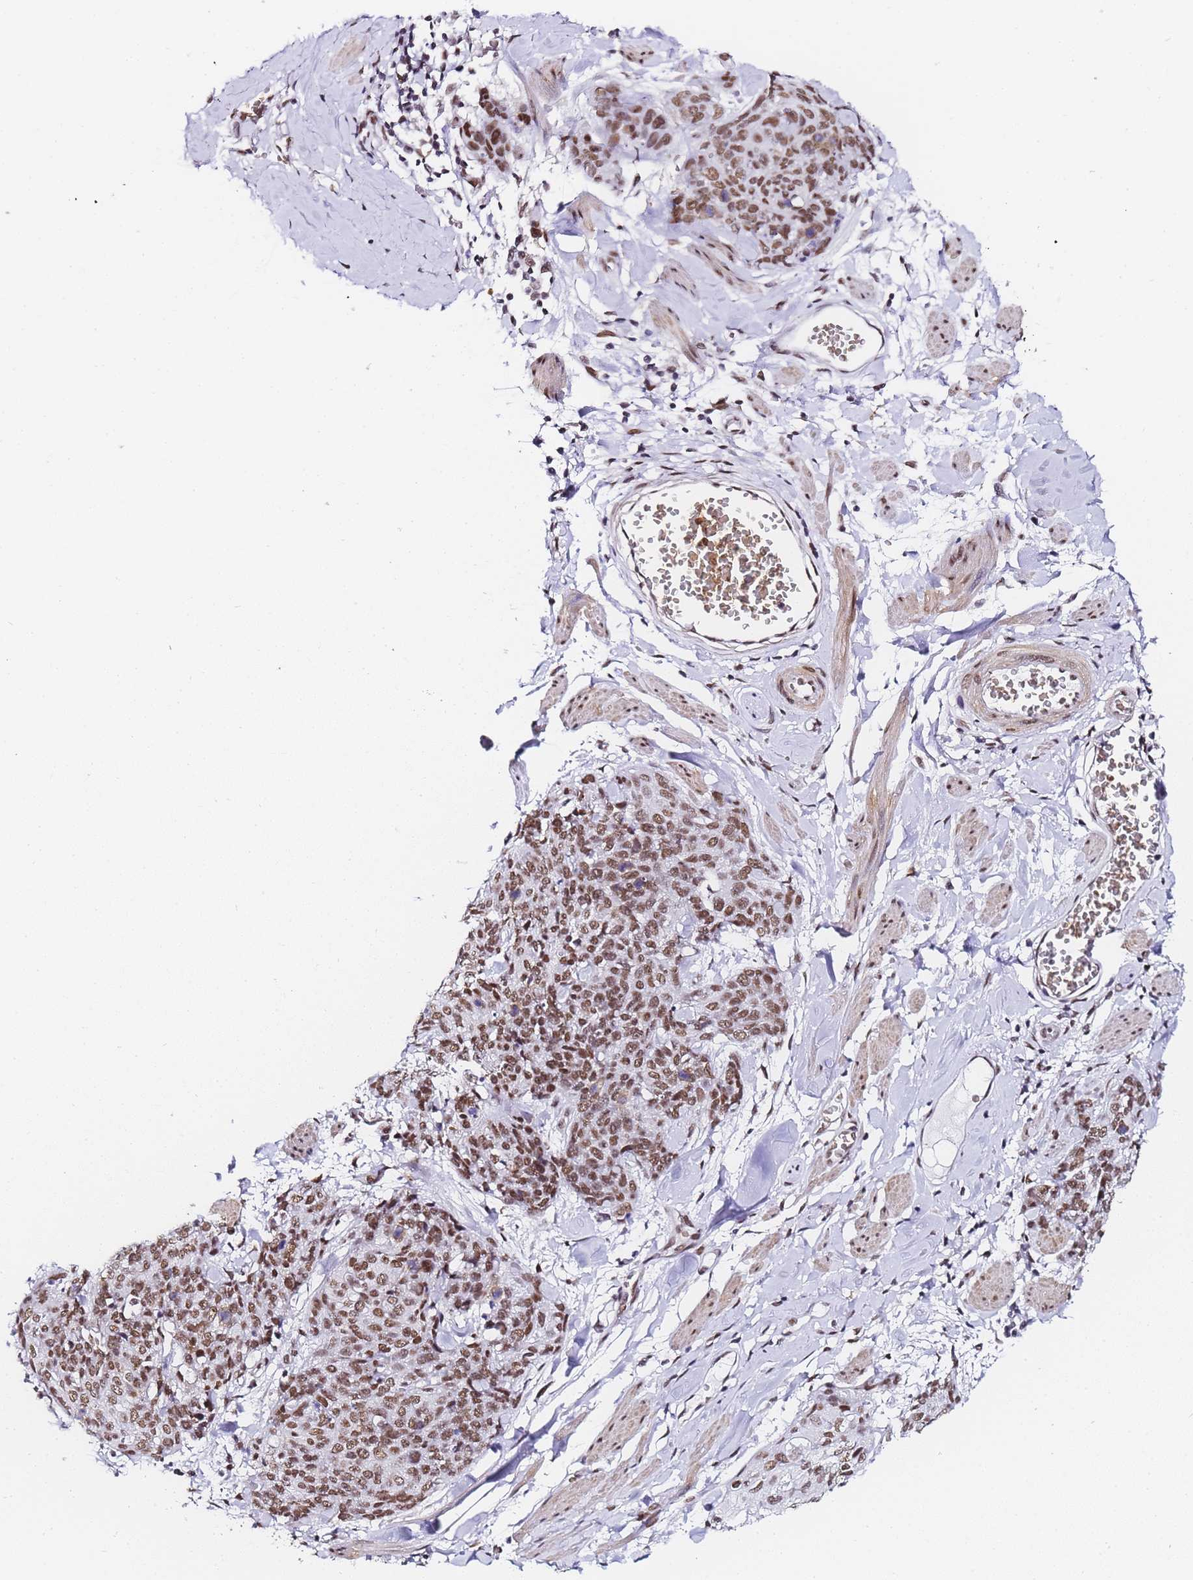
{"staining": {"intensity": "moderate", "quantity": ">75%", "location": "nuclear"}, "tissue": "skin cancer", "cell_type": "Tumor cells", "image_type": "cancer", "snomed": [{"axis": "morphology", "description": "Squamous cell carcinoma, NOS"}, {"axis": "topography", "description": "Skin"}, {"axis": "topography", "description": "Vulva"}], "caption": "This photomicrograph displays immunohistochemistry (IHC) staining of human skin squamous cell carcinoma, with medium moderate nuclear expression in approximately >75% of tumor cells.", "gene": "POLR1A", "patient": {"sex": "female", "age": 85}}